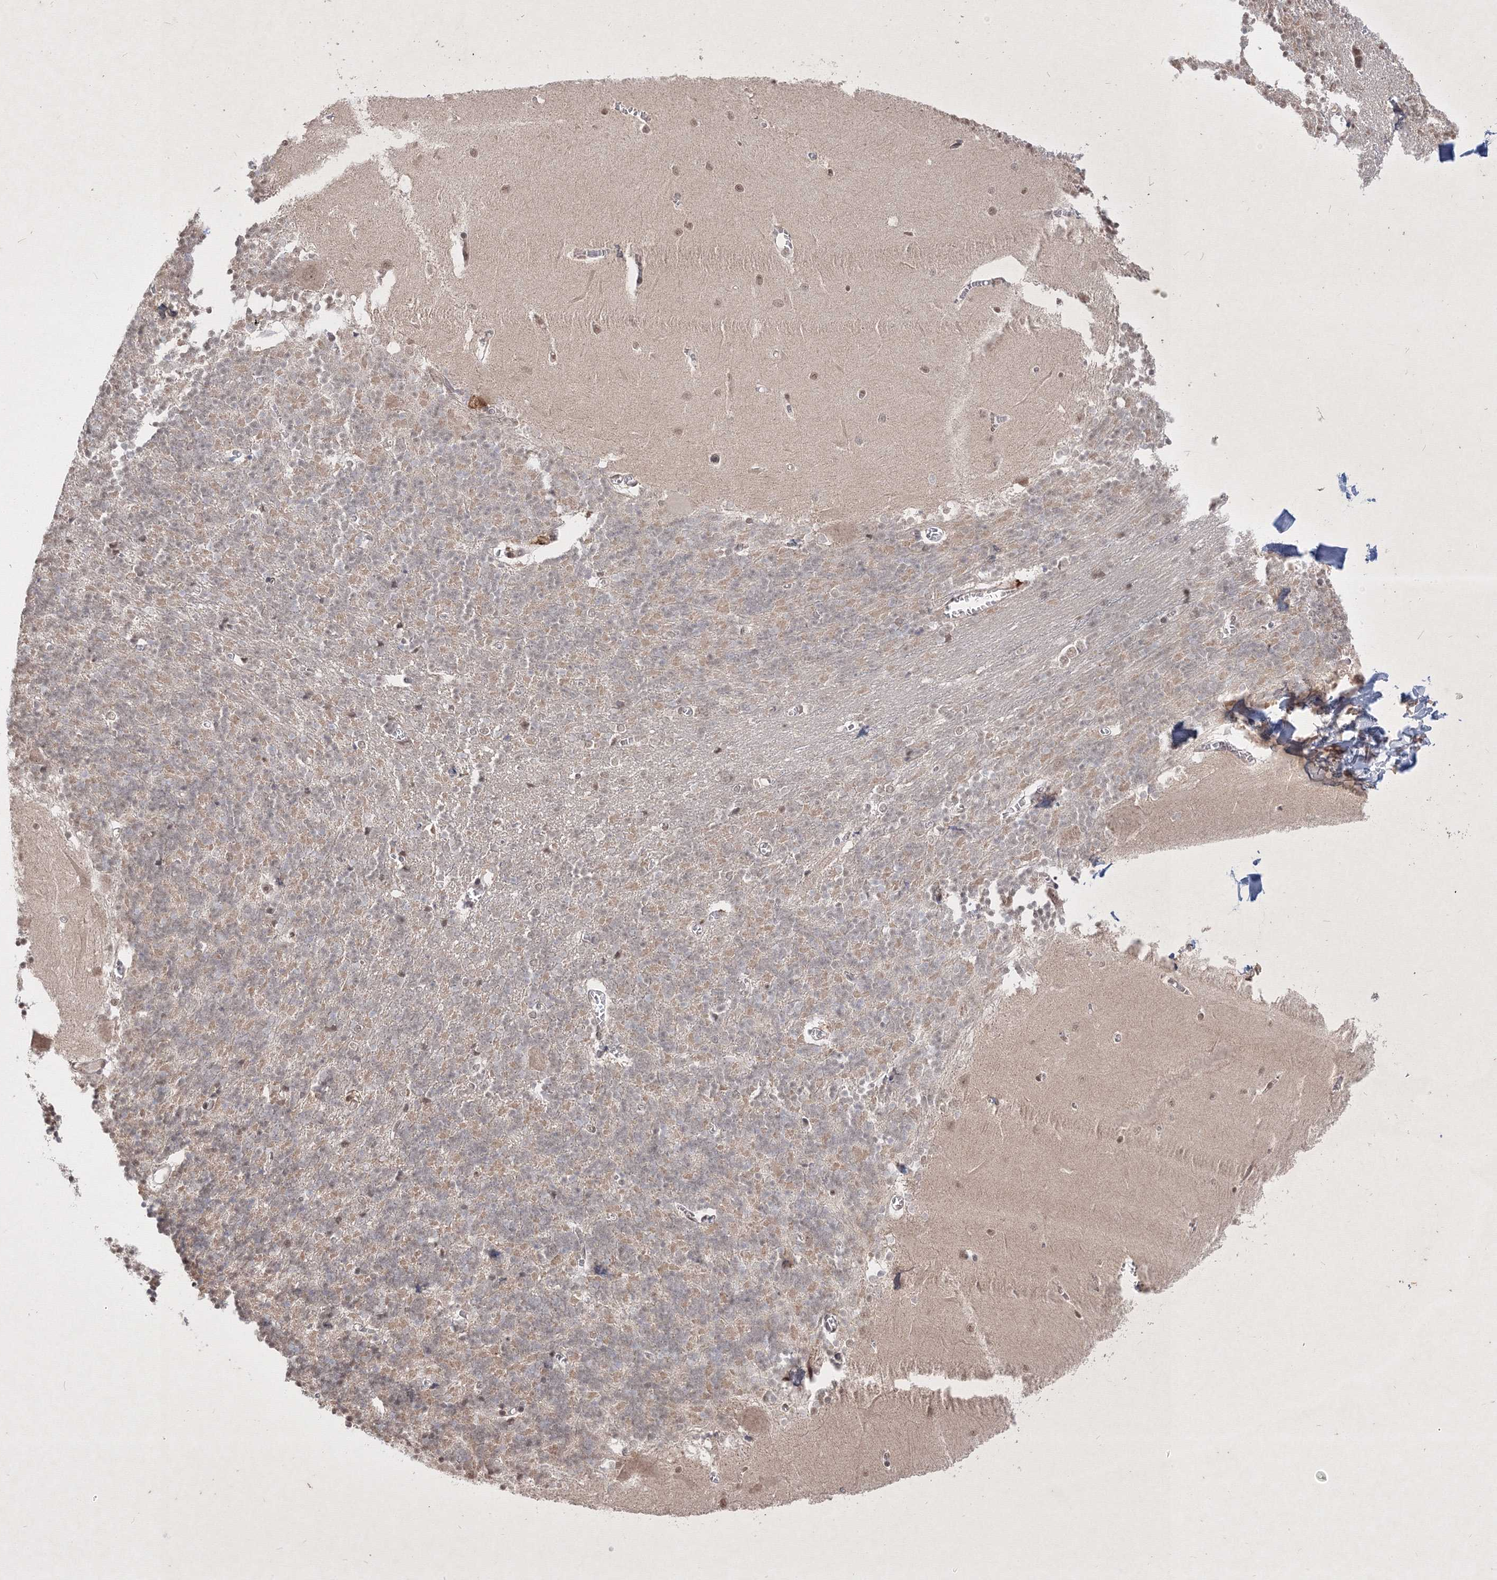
{"staining": {"intensity": "moderate", "quantity": "25%-75%", "location": "cytoplasmic/membranous"}, "tissue": "cerebellum", "cell_type": "Cells in granular layer", "image_type": "normal", "snomed": [{"axis": "morphology", "description": "Normal tissue, NOS"}, {"axis": "topography", "description": "Cerebellum"}], "caption": "This photomicrograph demonstrates immunohistochemistry staining of unremarkable human cerebellum, with medium moderate cytoplasmic/membranous positivity in about 25%-75% of cells in granular layer.", "gene": "TAB1", "patient": {"sex": "male", "age": 37}}